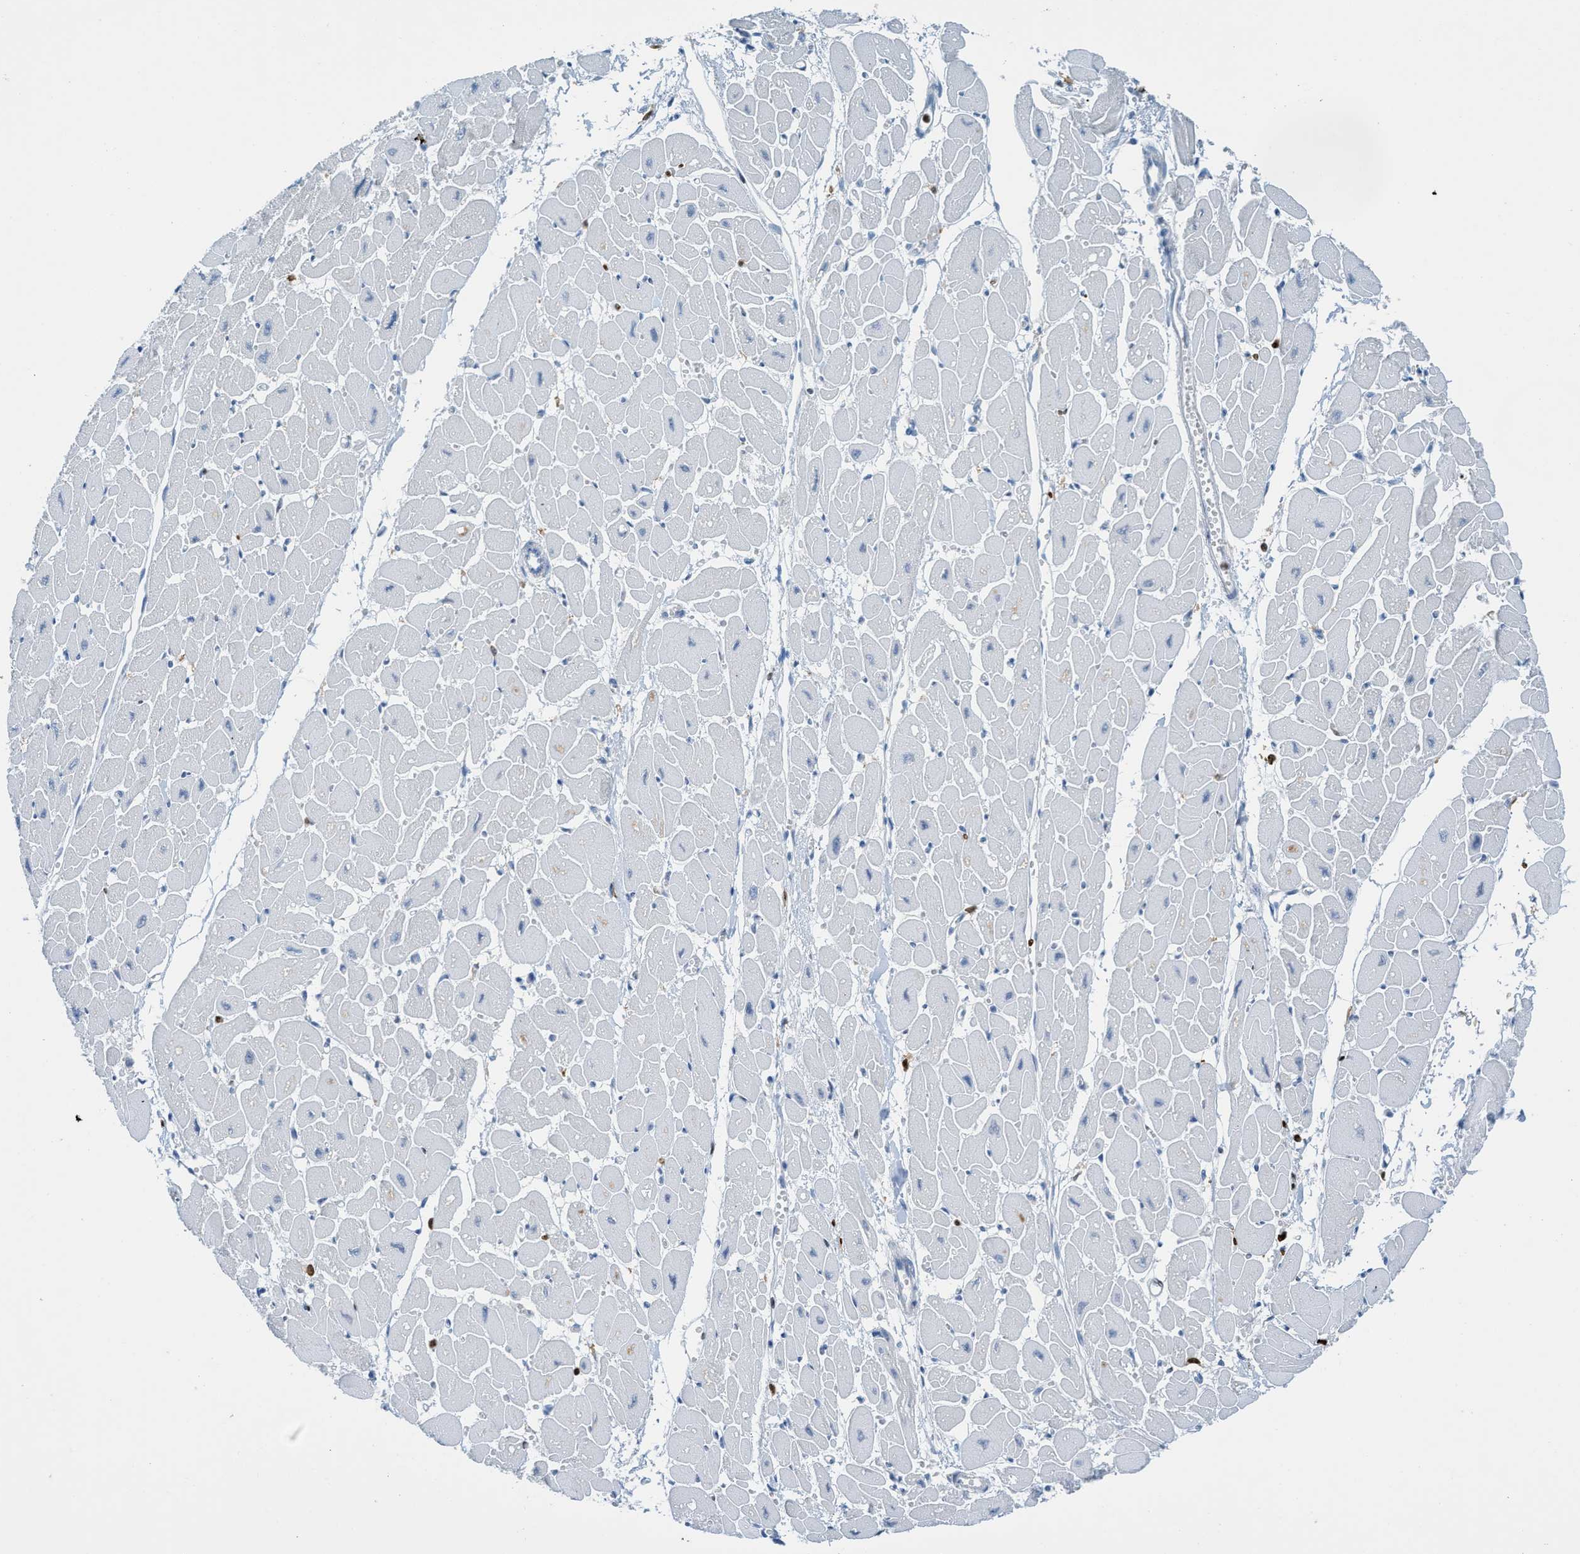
{"staining": {"intensity": "negative", "quantity": "none", "location": "none"}, "tissue": "heart muscle", "cell_type": "Cardiomyocytes", "image_type": "normal", "snomed": [{"axis": "morphology", "description": "Normal tissue, NOS"}, {"axis": "topography", "description": "Heart"}], "caption": "Heart muscle stained for a protein using IHC demonstrates no expression cardiomyocytes.", "gene": "SH3D19", "patient": {"sex": "female", "age": 54}}